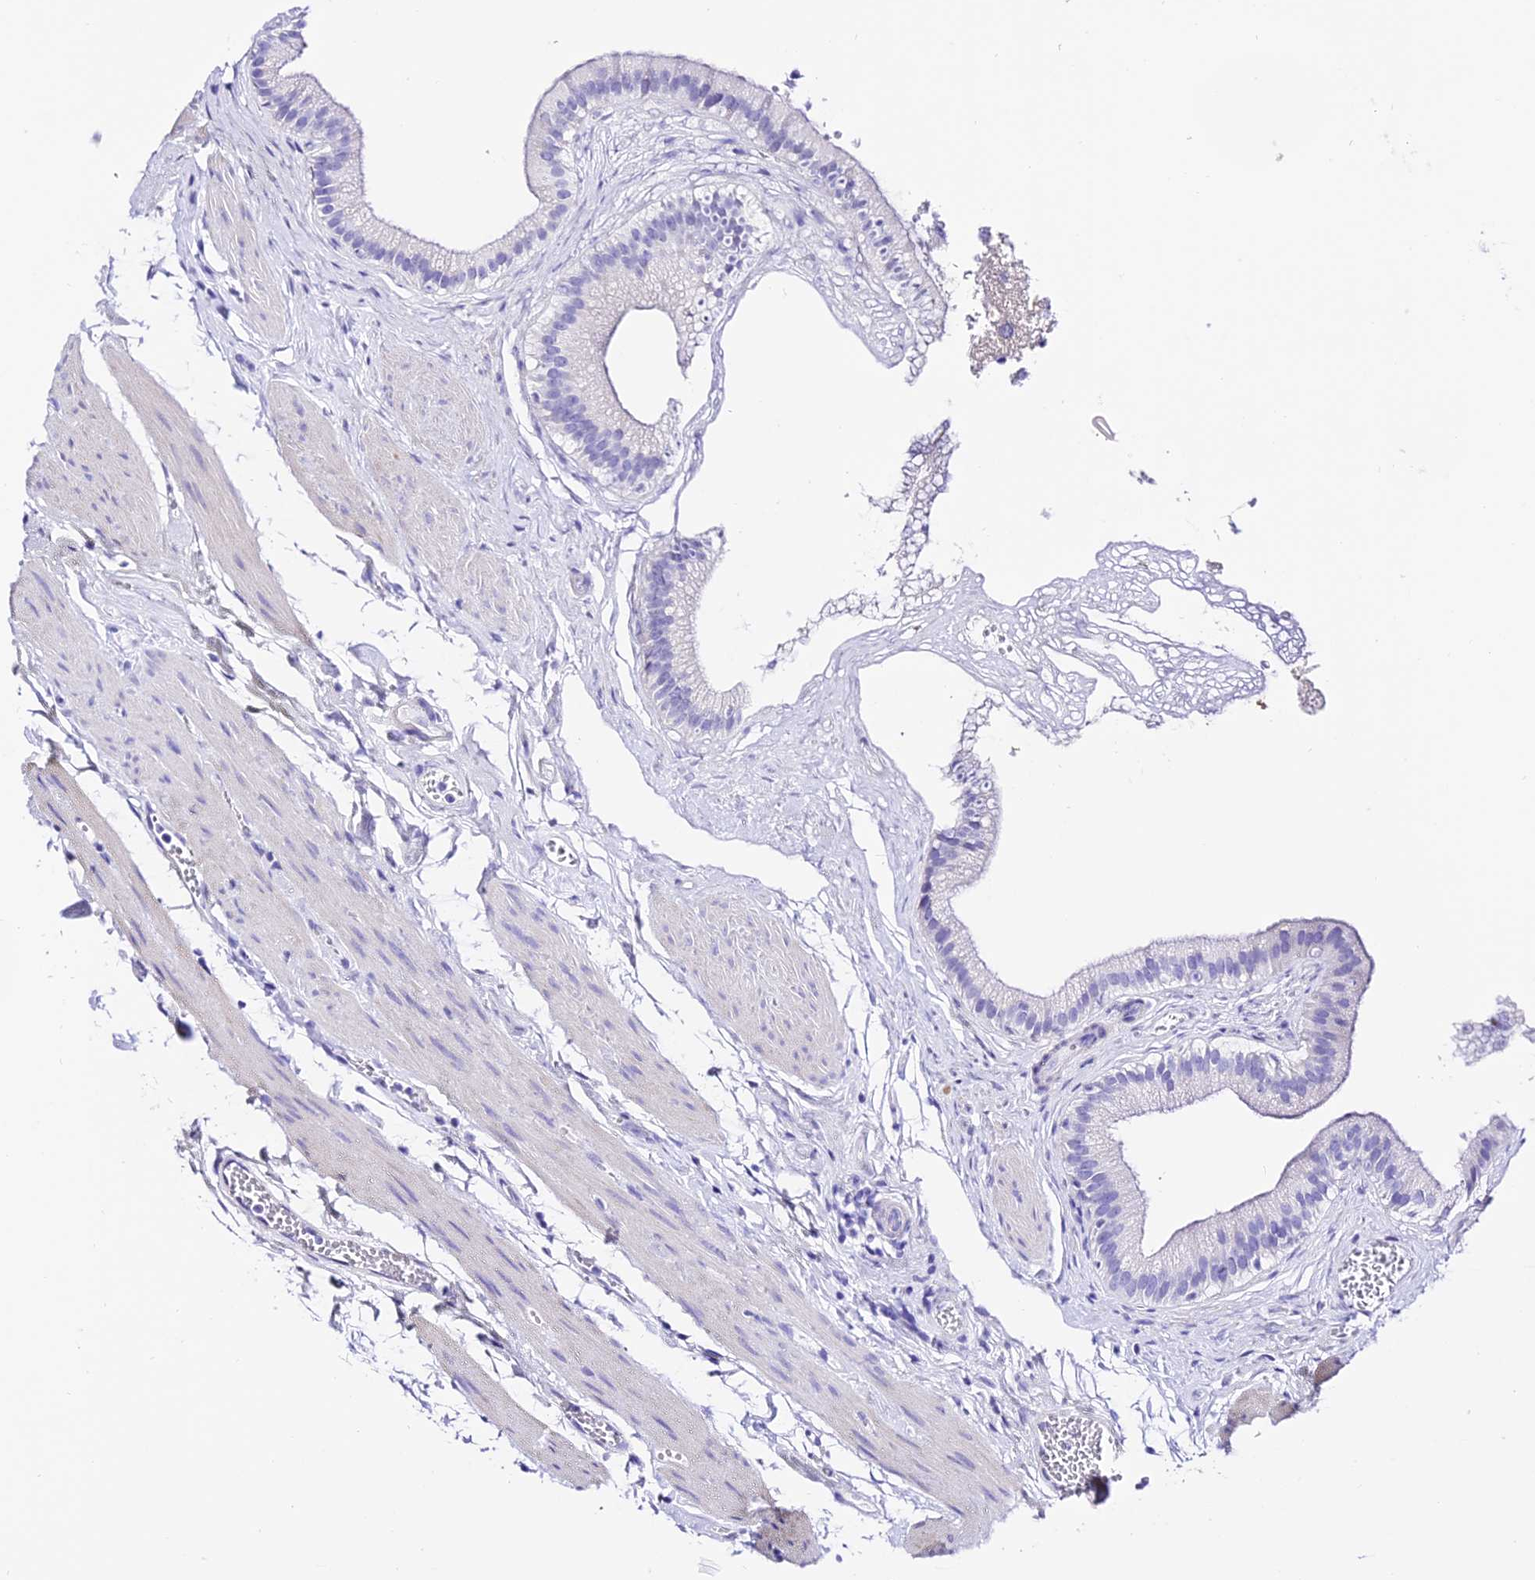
{"staining": {"intensity": "negative", "quantity": "none", "location": "none"}, "tissue": "gallbladder", "cell_type": "Glandular cells", "image_type": "normal", "snomed": [{"axis": "morphology", "description": "Normal tissue, NOS"}, {"axis": "topography", "description": "Gallbladder"}], "caption": "The immunohistochemistry photomicrograph has no significant expression in glandular cells of gallbladder.", "gene": "TRMT44", "patient": {"sex": "female", "age": 54}}